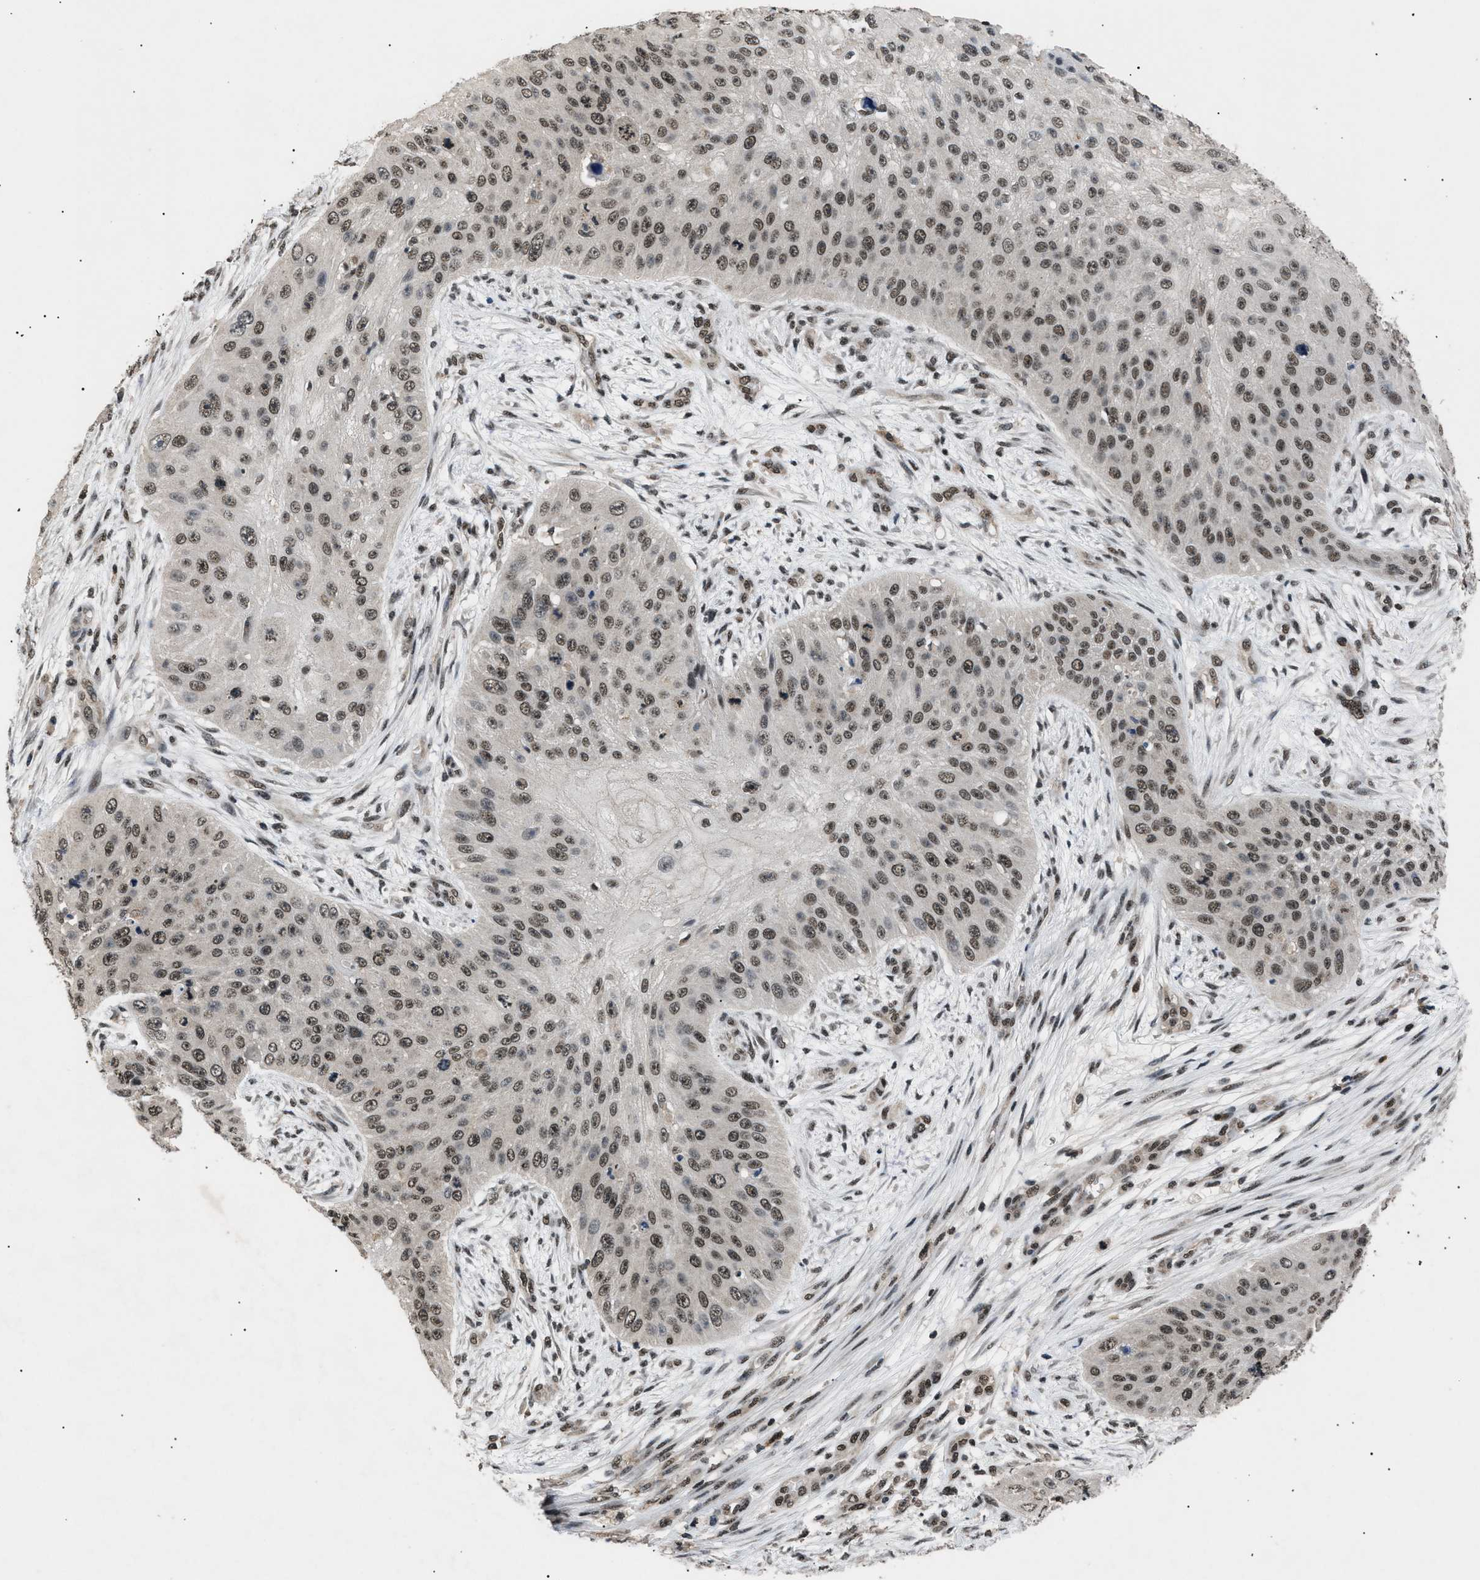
{"staining": {"intensity": "moderate", "quantity": ">75%", "location": "nuclear"}, "tissue": "skin cancer", "cell_type": "Tumor cells", "image_type": "cancer", "snomed": [{"axis": "morphology", "description": "Squamous cell carcinoma, NOS"}, {"axis": "topography", "description": "Skin"}], "caption": "The image reveals staining of skin cancer, revealing moderate nuclear protein expression (brown color) within tumor cells.", "gene": "RBM5", "patient": {"sex": "female", "age": 80}}